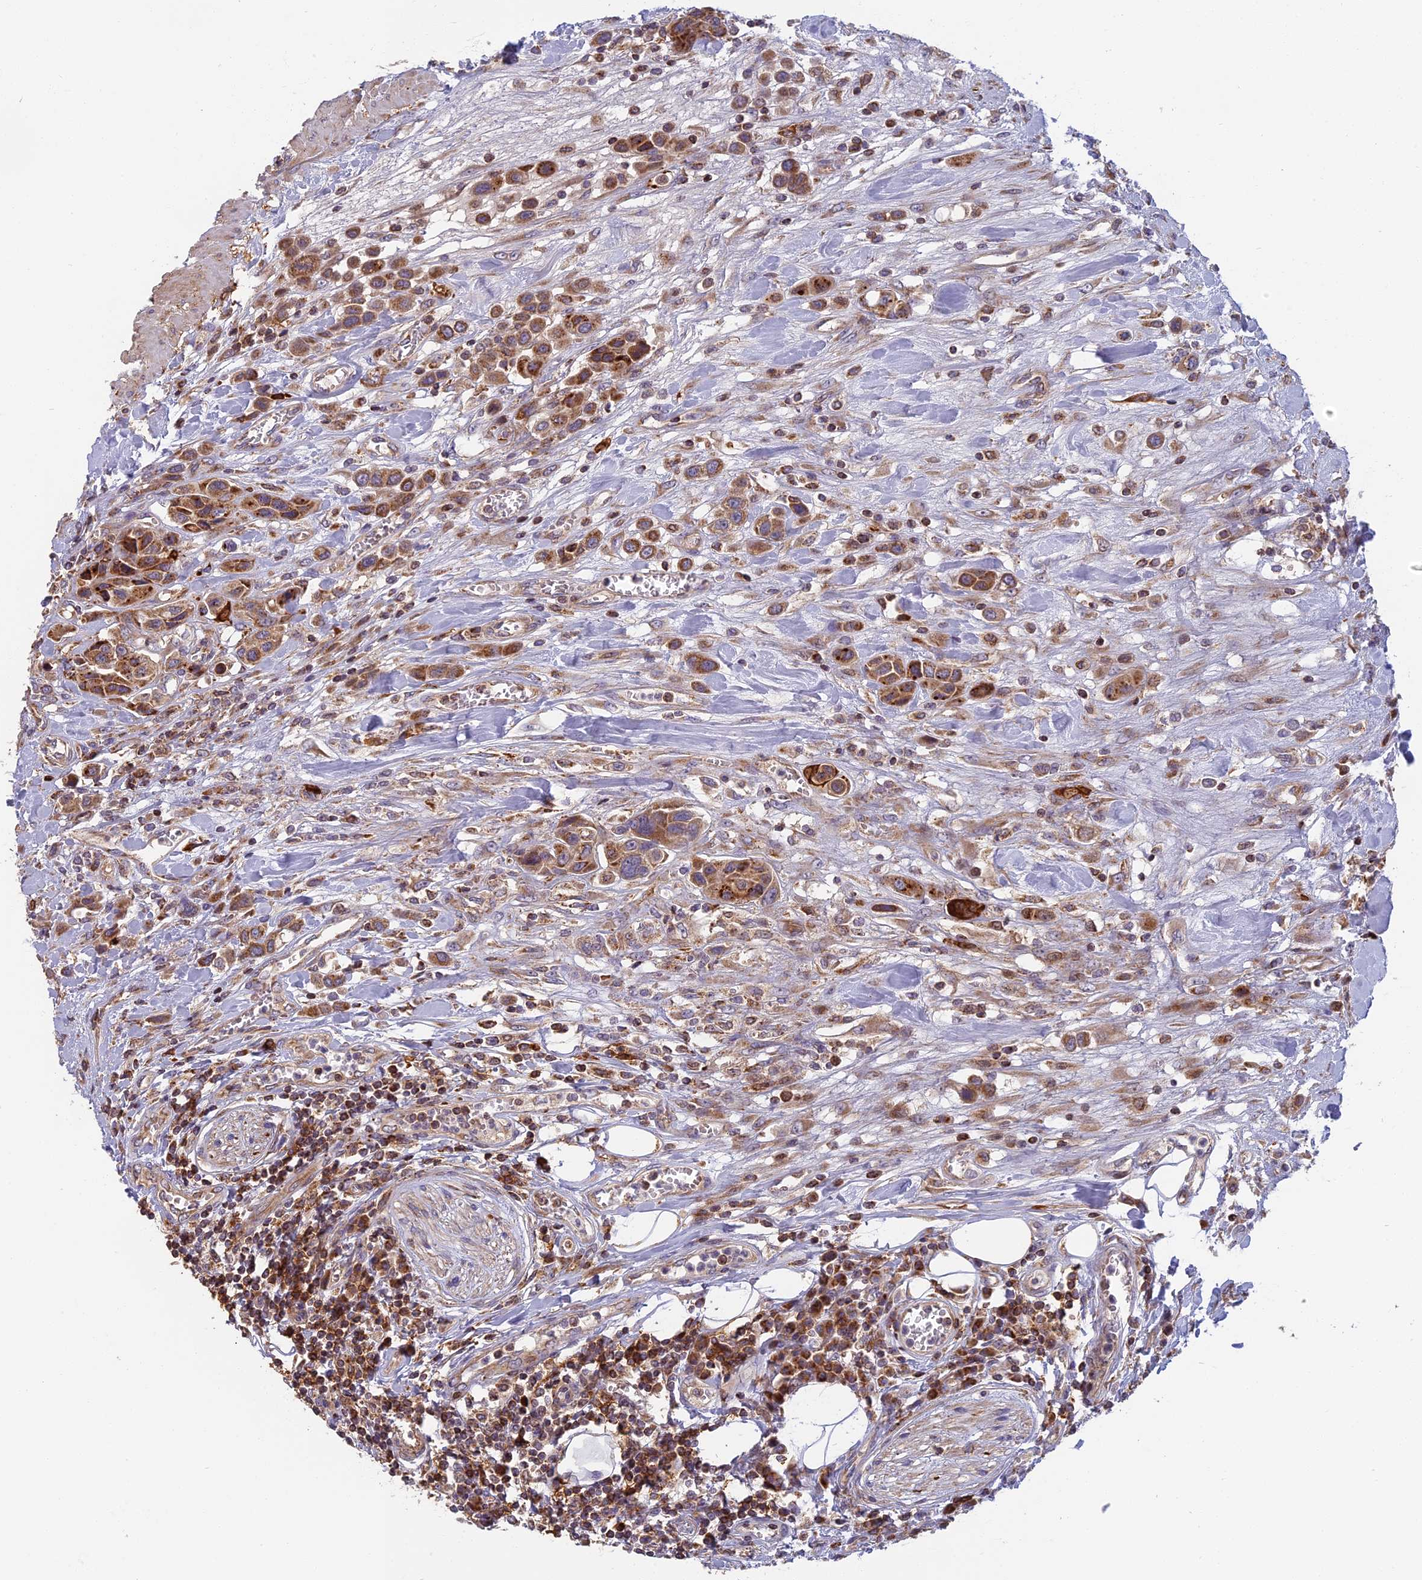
{"staining": {"intensity": "moderate", "quantity": ">75%", "location": "cytoplasmic/membranous"}, "tissue": "urothelial cancer", "cell_type": "Tumor cells", "image_type": "cancer", "snomed": [{"axis": "morphology", "description": "Urothelial carcinoma, High grade"}, {"axis": "topography", "description": "Urinary bladder"}], "caption": "IHC histopathology image of neoplastic tissue: high-grade urothelial carcinoma stained using IHC displays medium levels of moderate protein expression localized specifically in the cytoplasmic/membranous of tumor cells, appearing as a cytoplasmic/membranous brown color.", "gene": "EDAR", "patient": {"sex": "male", "age": 50}}